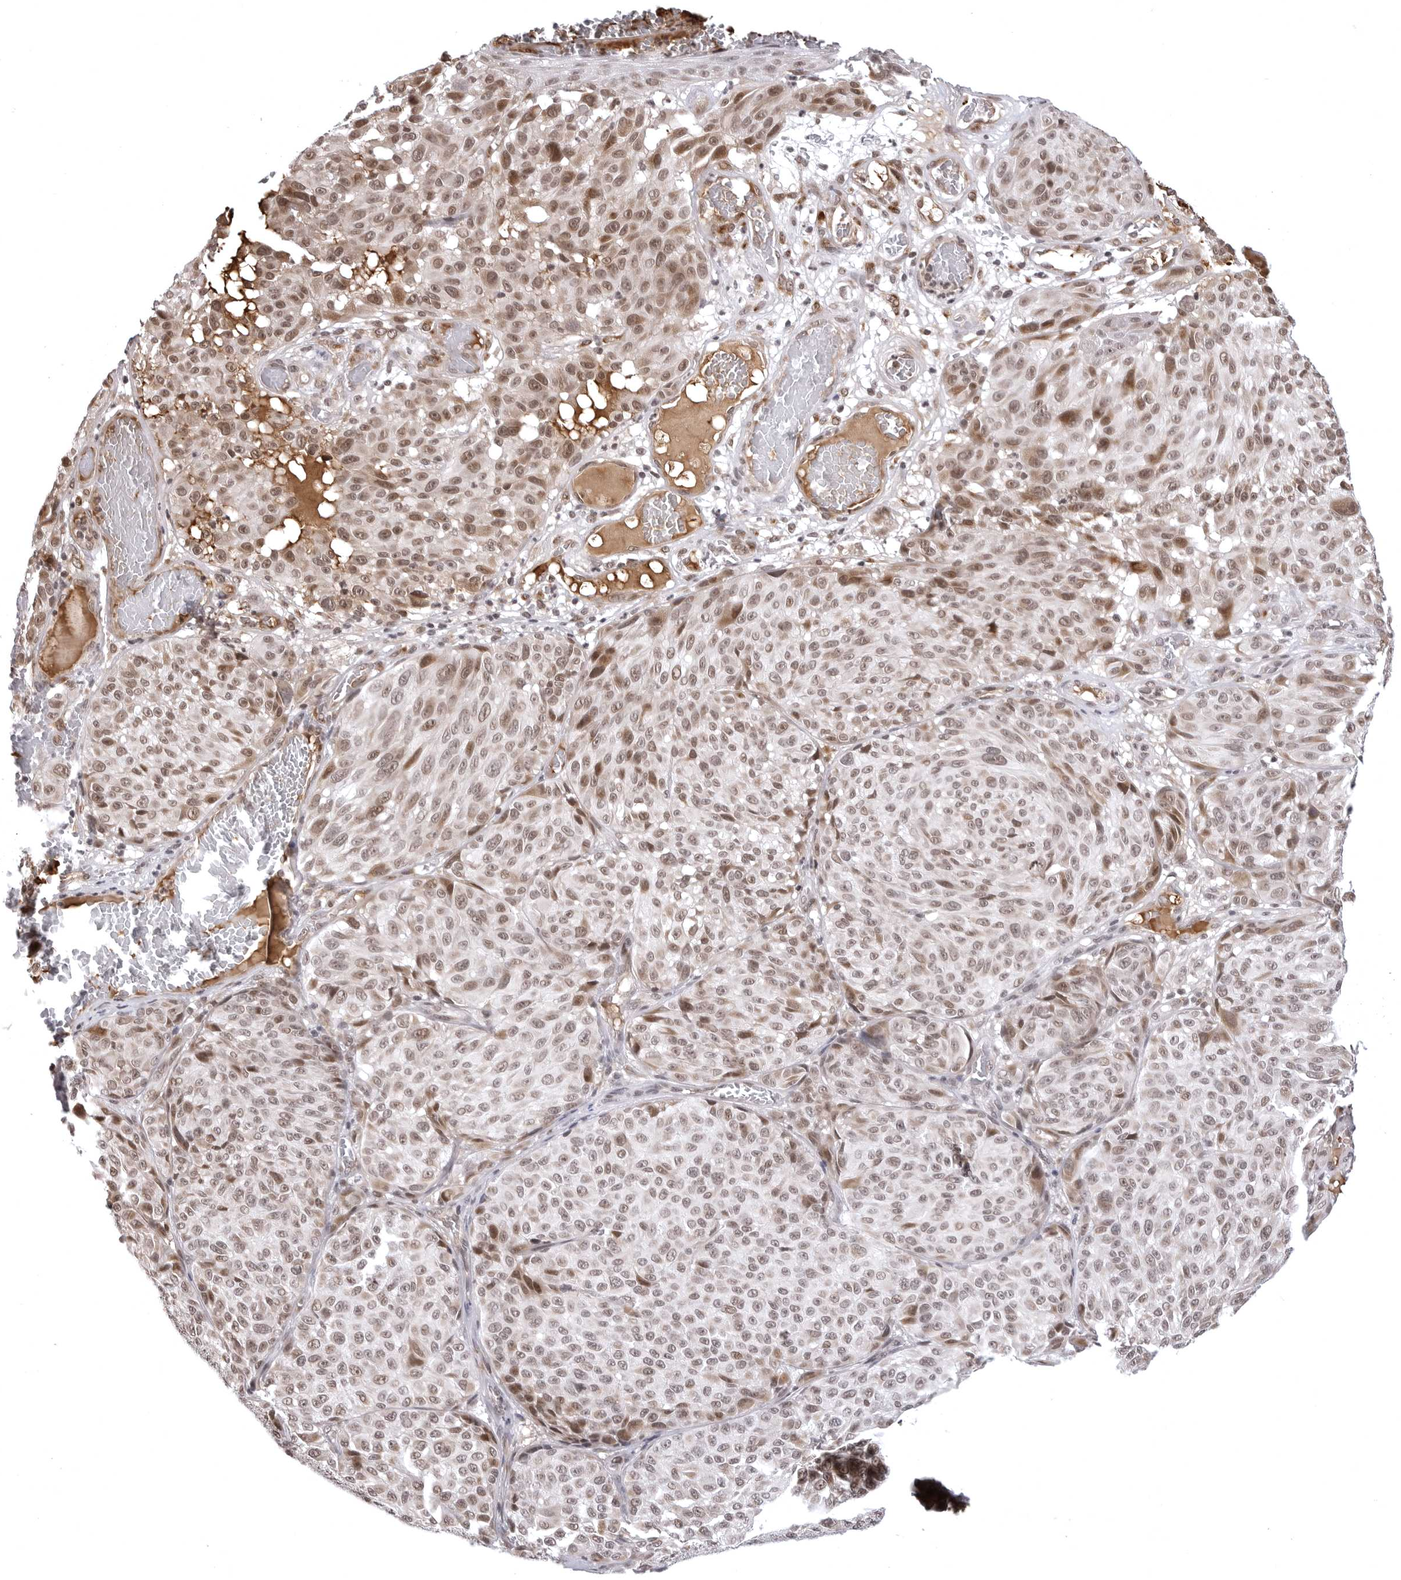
{"staining": {"intensity": "weak", "quantity": "25%-75%", "location": "nuclear"}, "tissue": "melanoma", "cell_type": "Tumor cells", "image_type": "cancer", "snomed": [{"axis": "morphology", "description": "Malignant melanoma, NOS"}, {"axis": "topography", "description": "Skin"}], "caption": "Weak nuclear protein expression is seen in approximately 25%-75% of tumor cells in melanoma. (DAB IHC, brown staining for protein, blue staining for nuclei).", "gene": "PHF3", "patient": {"sex": "male", "age": 83}}